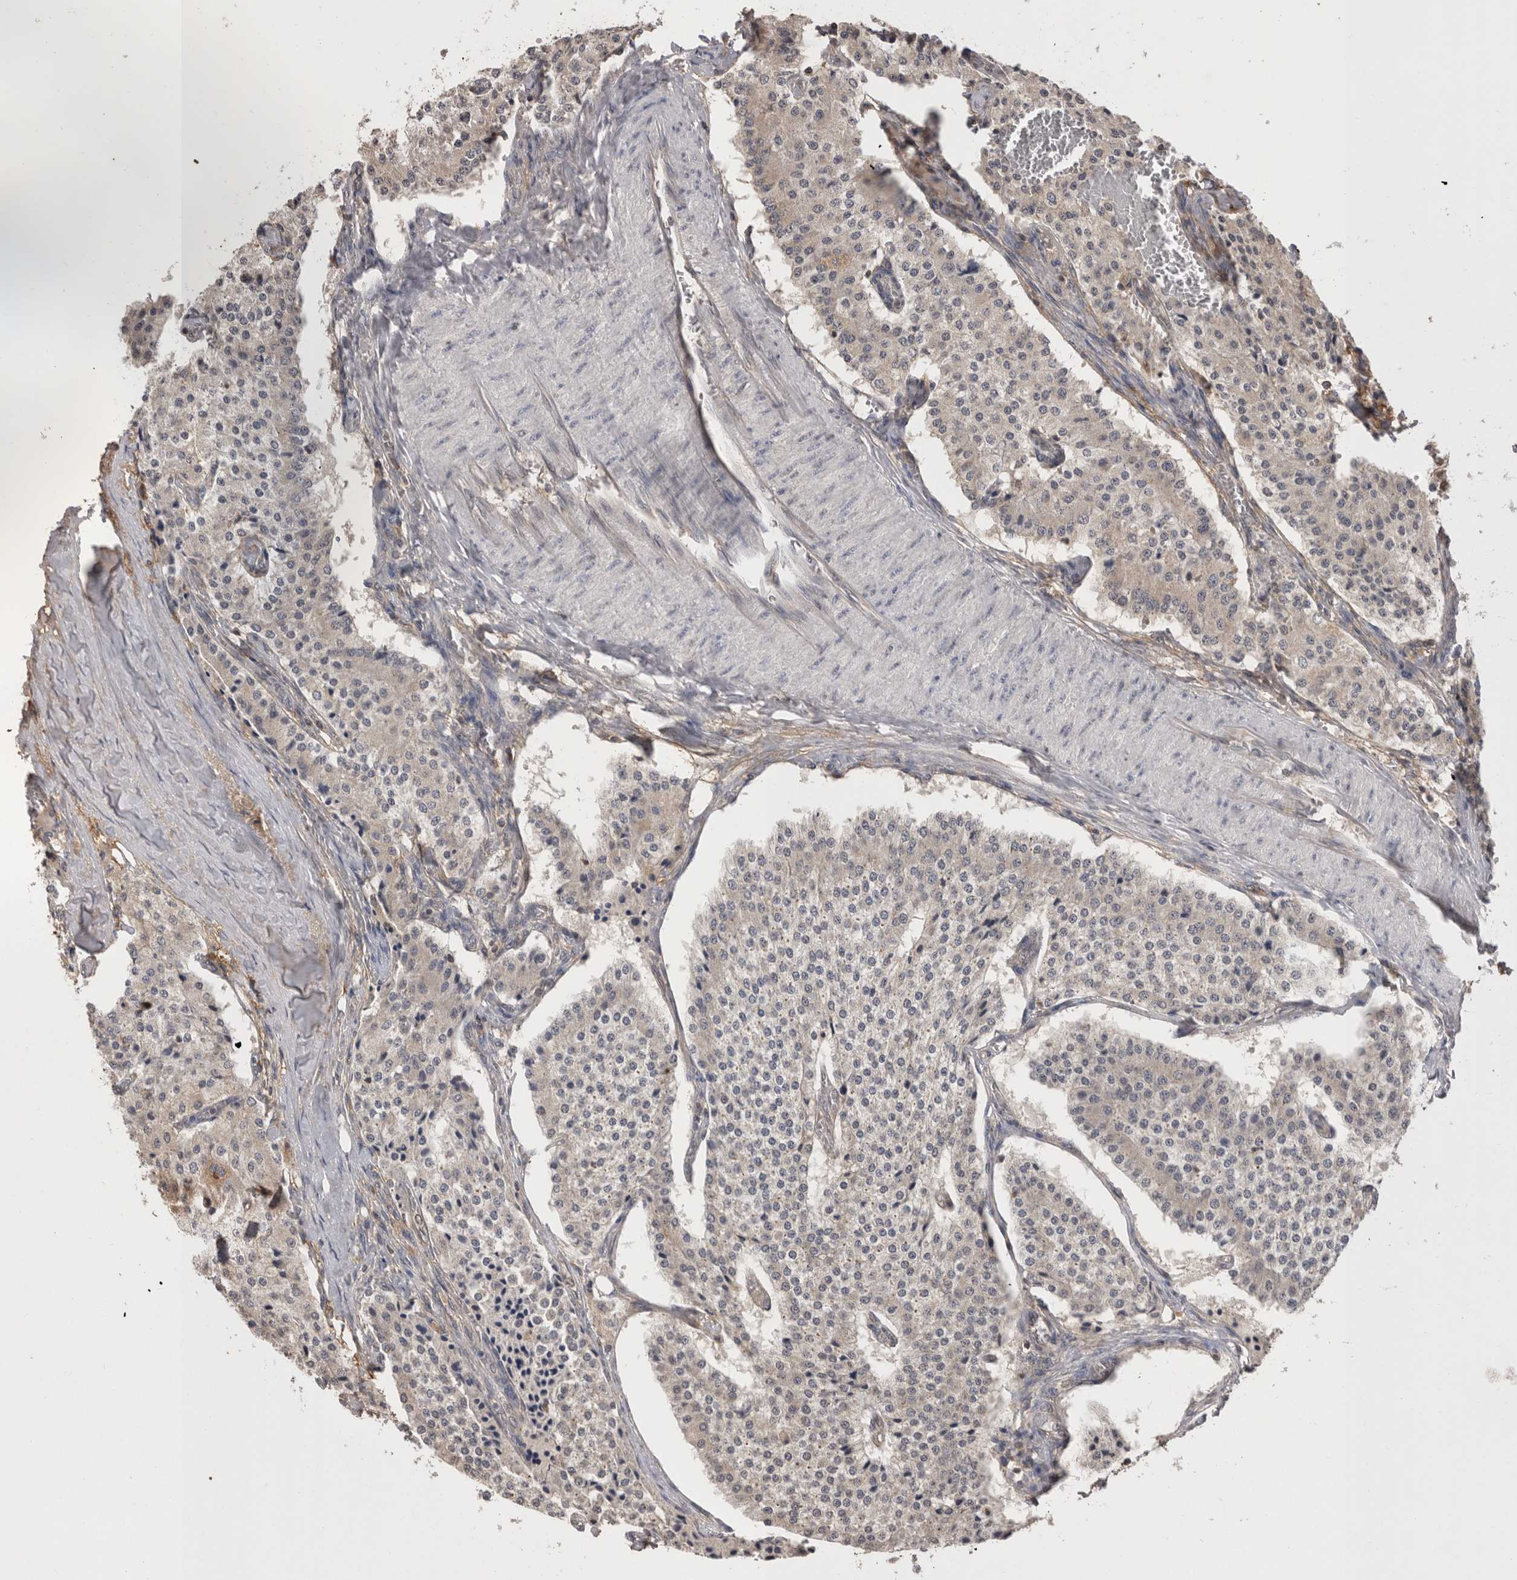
{"staining": {"intensity": "negative", "quantity": "none", "location": "none"}, "tissue": "carcinoid", "cell_type": "Tumor cells", "image_type": "cancer", "snomed": [{"axis": "morphology", "description": "Carcinoid, malignant, NOS"}, {"axis": "topography", "description": "Colon"}], "caption": "An IHC histopathology image of carcinoid (malignant) is shown. There is no staining in tumor cells of carcinoid (malignant).", "gene": "PREP", "patient": {"sex": "female", "age": 52}}